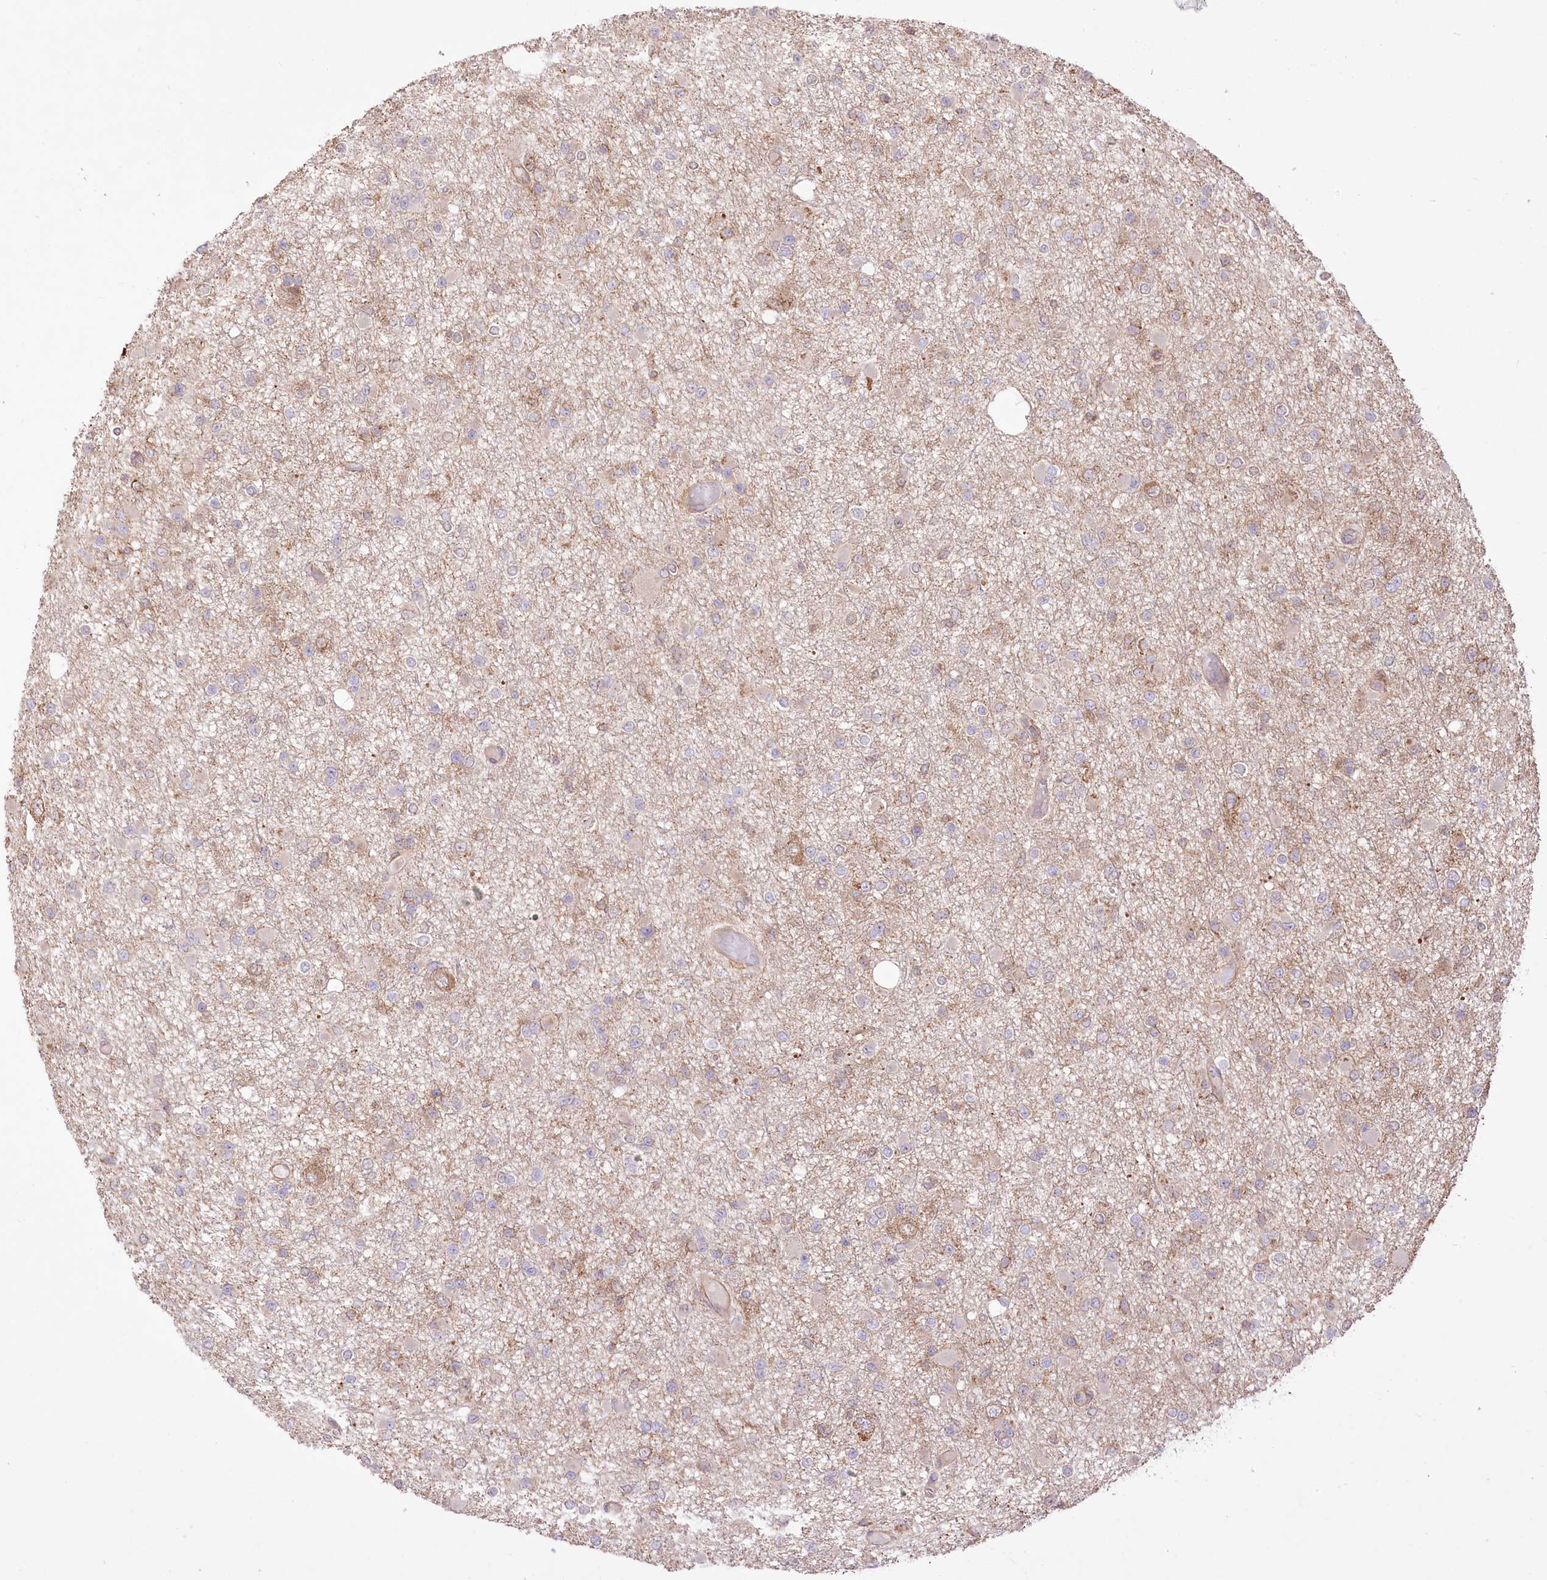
{"staining": {"intensity": "negative", "quantity": "none", "location": "none"}, "tissue": "glioma", "cell_type": "Tumor cells", "image_type": "cancer", "snomed": [{"axis": "morphology", "description": "Glioma, malignant, Low grade"}, {"axis": "topography", "description": "Brain"}], "caption": "This is an immunohistochemistry (IHC) histopathology image of human malignant glioma (low-grade). There is no expression in tumor cells.", "gene": "XYLB", "patient": {"sex": "female", "age": 22}}